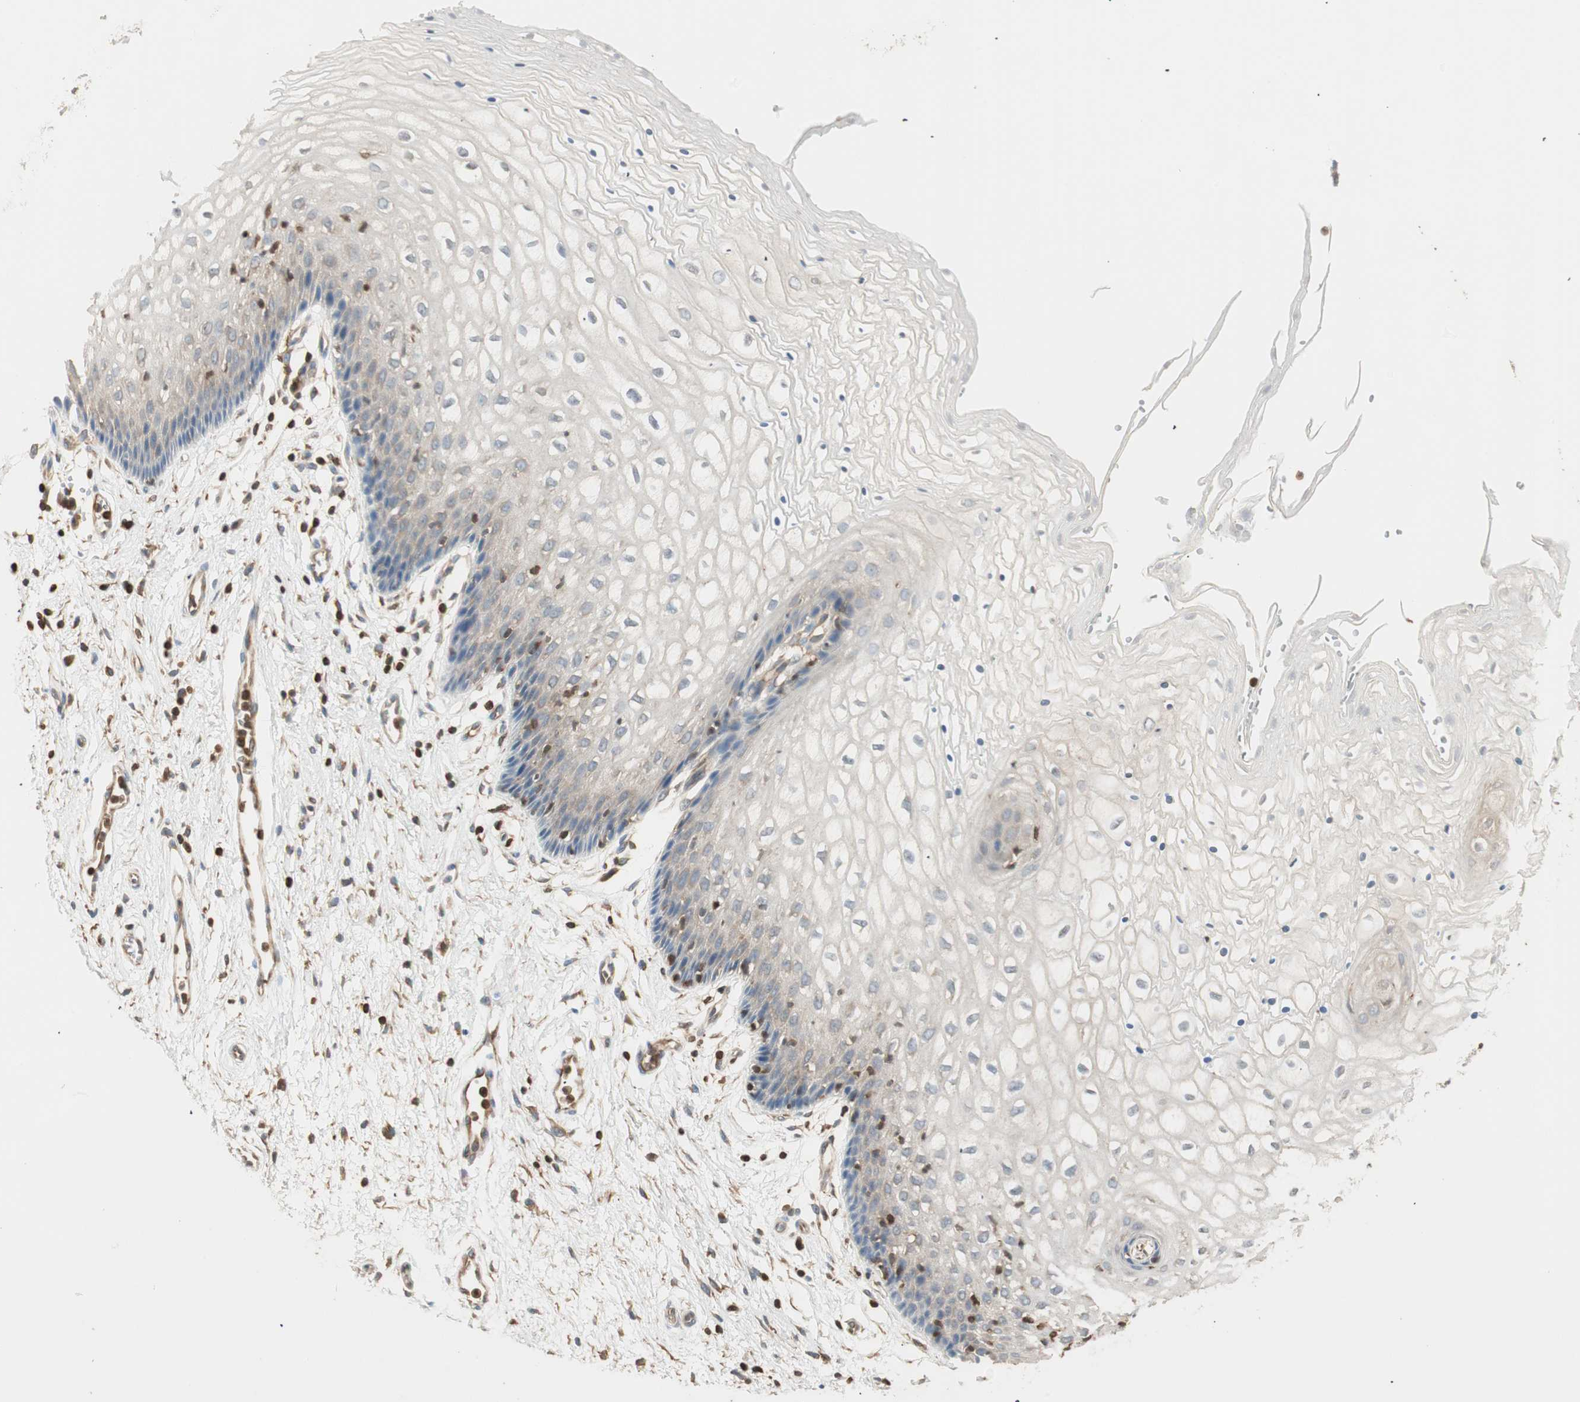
{"staining": {"intensity": "negative", "quantity": "none", "location": "none"}, "tissue": "vagina", "cell_type": "Squamous epithelial cells", "image_type": "normal", "snomed": [{"axis": "morphology", "description": "Normal tissue, NOS"}, {"axis": "topography", "description": "Vagina"}], "caption": "Protein analysis of benign vagina exhibits no significant positivity in squamous epithelial cells.", "gene": "CRLF3", "patient": {"sex": "female", "age": 34}}